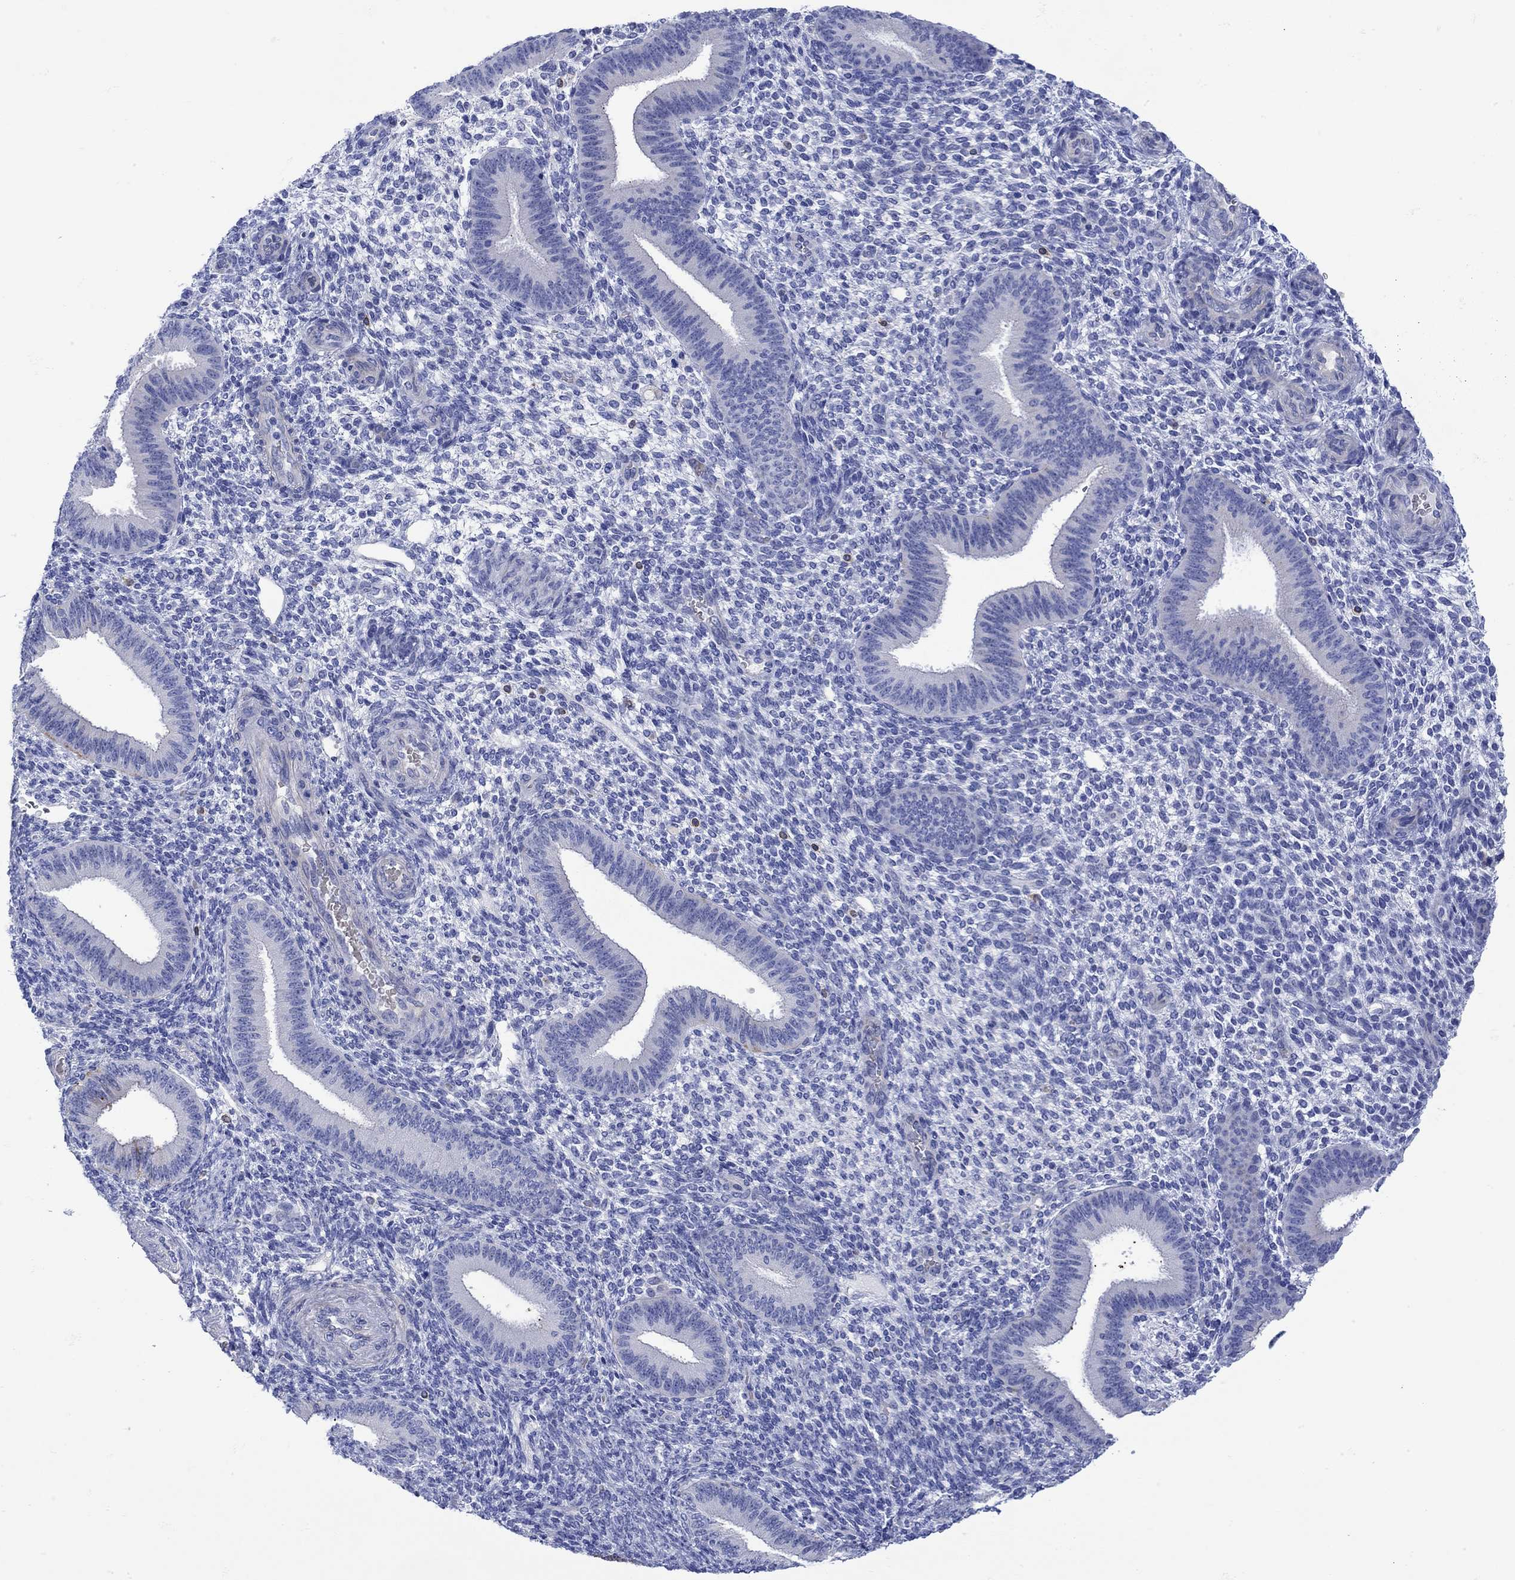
{"staining": {"intensity": "negative", "quantity": "none", "location": "none"}, "tissue": "endometrium", "cell_type": "Cells in endometrial stroma", "image_type": "normal", "snomed": [{"axis": "morphology", "description": "Normal tissue, NOS"}, {"axis": "topography", "description": "Endometrium"}], "caption": "Cells in endometrial stroma show no significant expression in unremarkable endometrium.", "gene": "ANKMY1", "patient": {"sex": "female", "age": 39}}